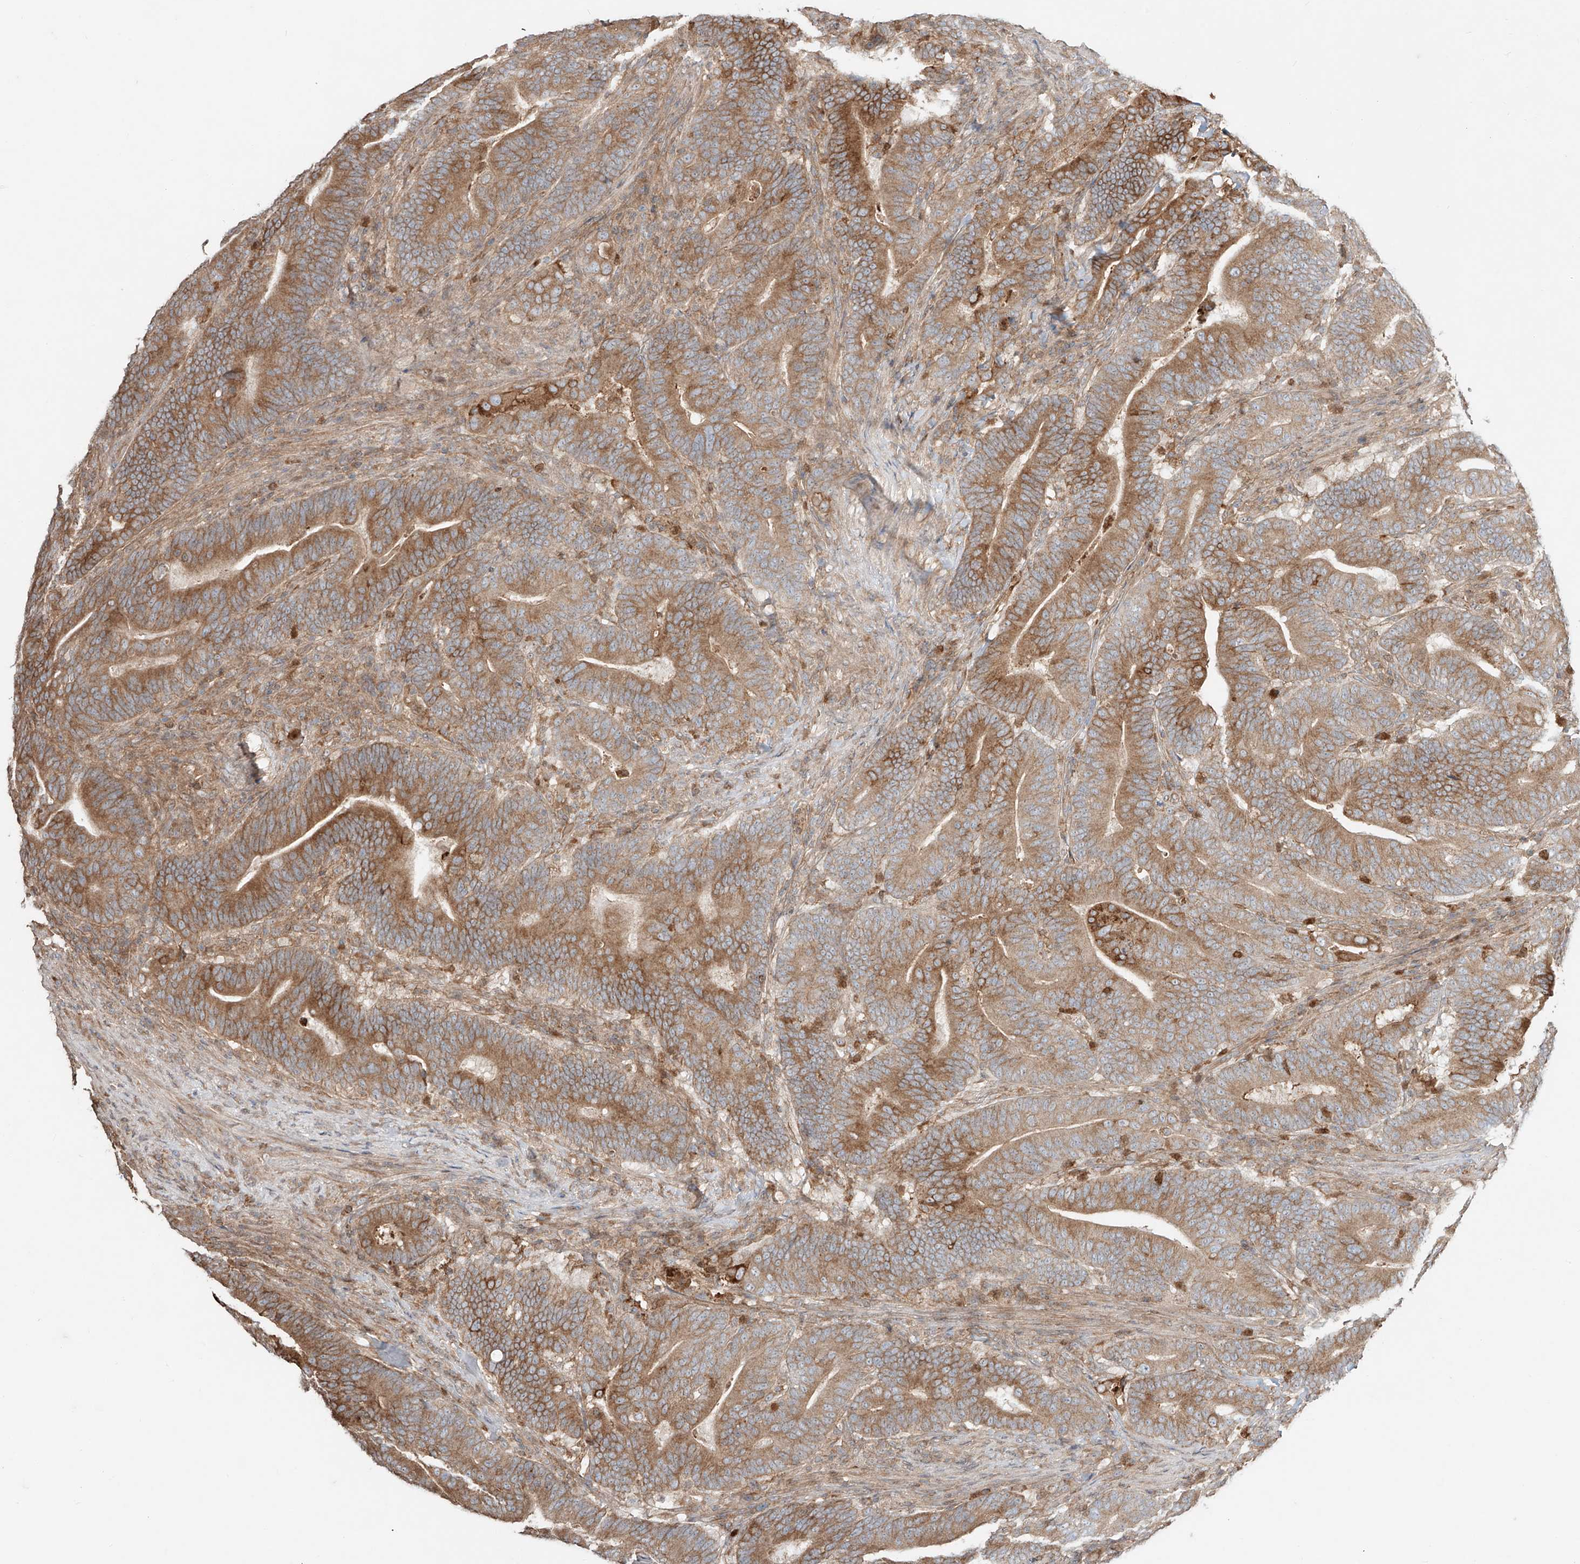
{"staining": {"intensity": "moderate", "quantity": ">75%", "location": "cytoplasmic/membranous"}, "tissue": "colorectal cancer", "cell_type": "Tumor cells", "image_type": "cancer", "snomed": [{"axis": "morphology", "description": "Normal tissue, NOS"}, {"axis": "morphology", "description": "Adenocarcinoma, NOS"}, {"axis": "topography", "description": "Colon"}], "caption": "A photomicrograph of human colorectal cancer stained for a protein demonstrates moderate cytoplasmic/membranous brown staining in tumor cells.", "gene": "ERO1A", "patient": {"sex": "female", "age": 66}}